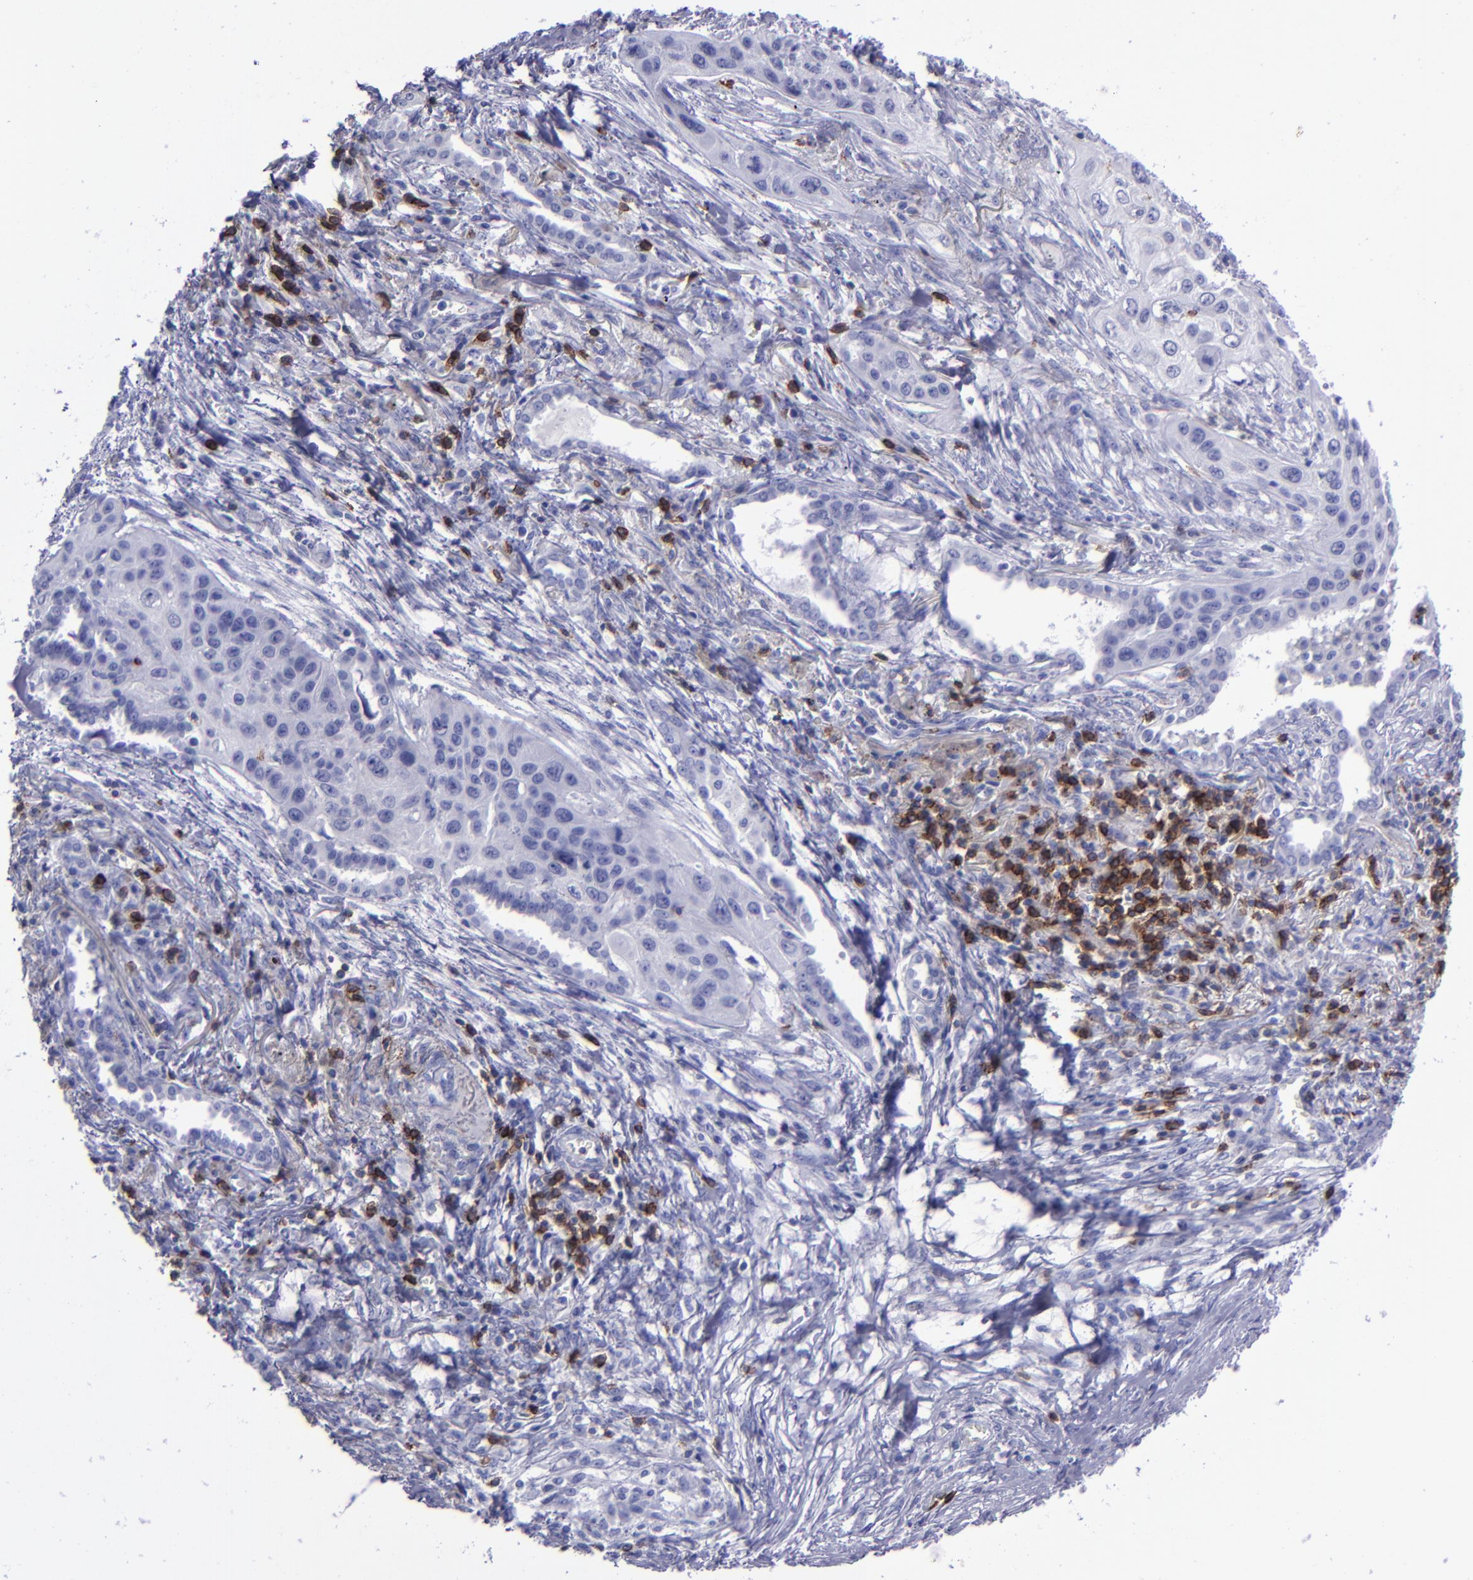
{"staining": {"intensity": "negative", "quantity": "none", "location": "none"}, "tissue": "lung cancer", "cell_type": "Tumor cells", "image_type": "cancer", "snomed": [{"axis": "morphology", "description": "Squamous cell carcinoma, NOS"}, {"axis": "topography", "description": "Lung"}], "caption": "IHC photomicrograph of neoplastic tissue: lung cancer (squamous cell carcinoma) stained with DAB (3,3'-diaminobenzidine) reveals no significant protein expression in tumor cells.", "gene": "CD6", "patient": {"sex": "male", "age": 71}}